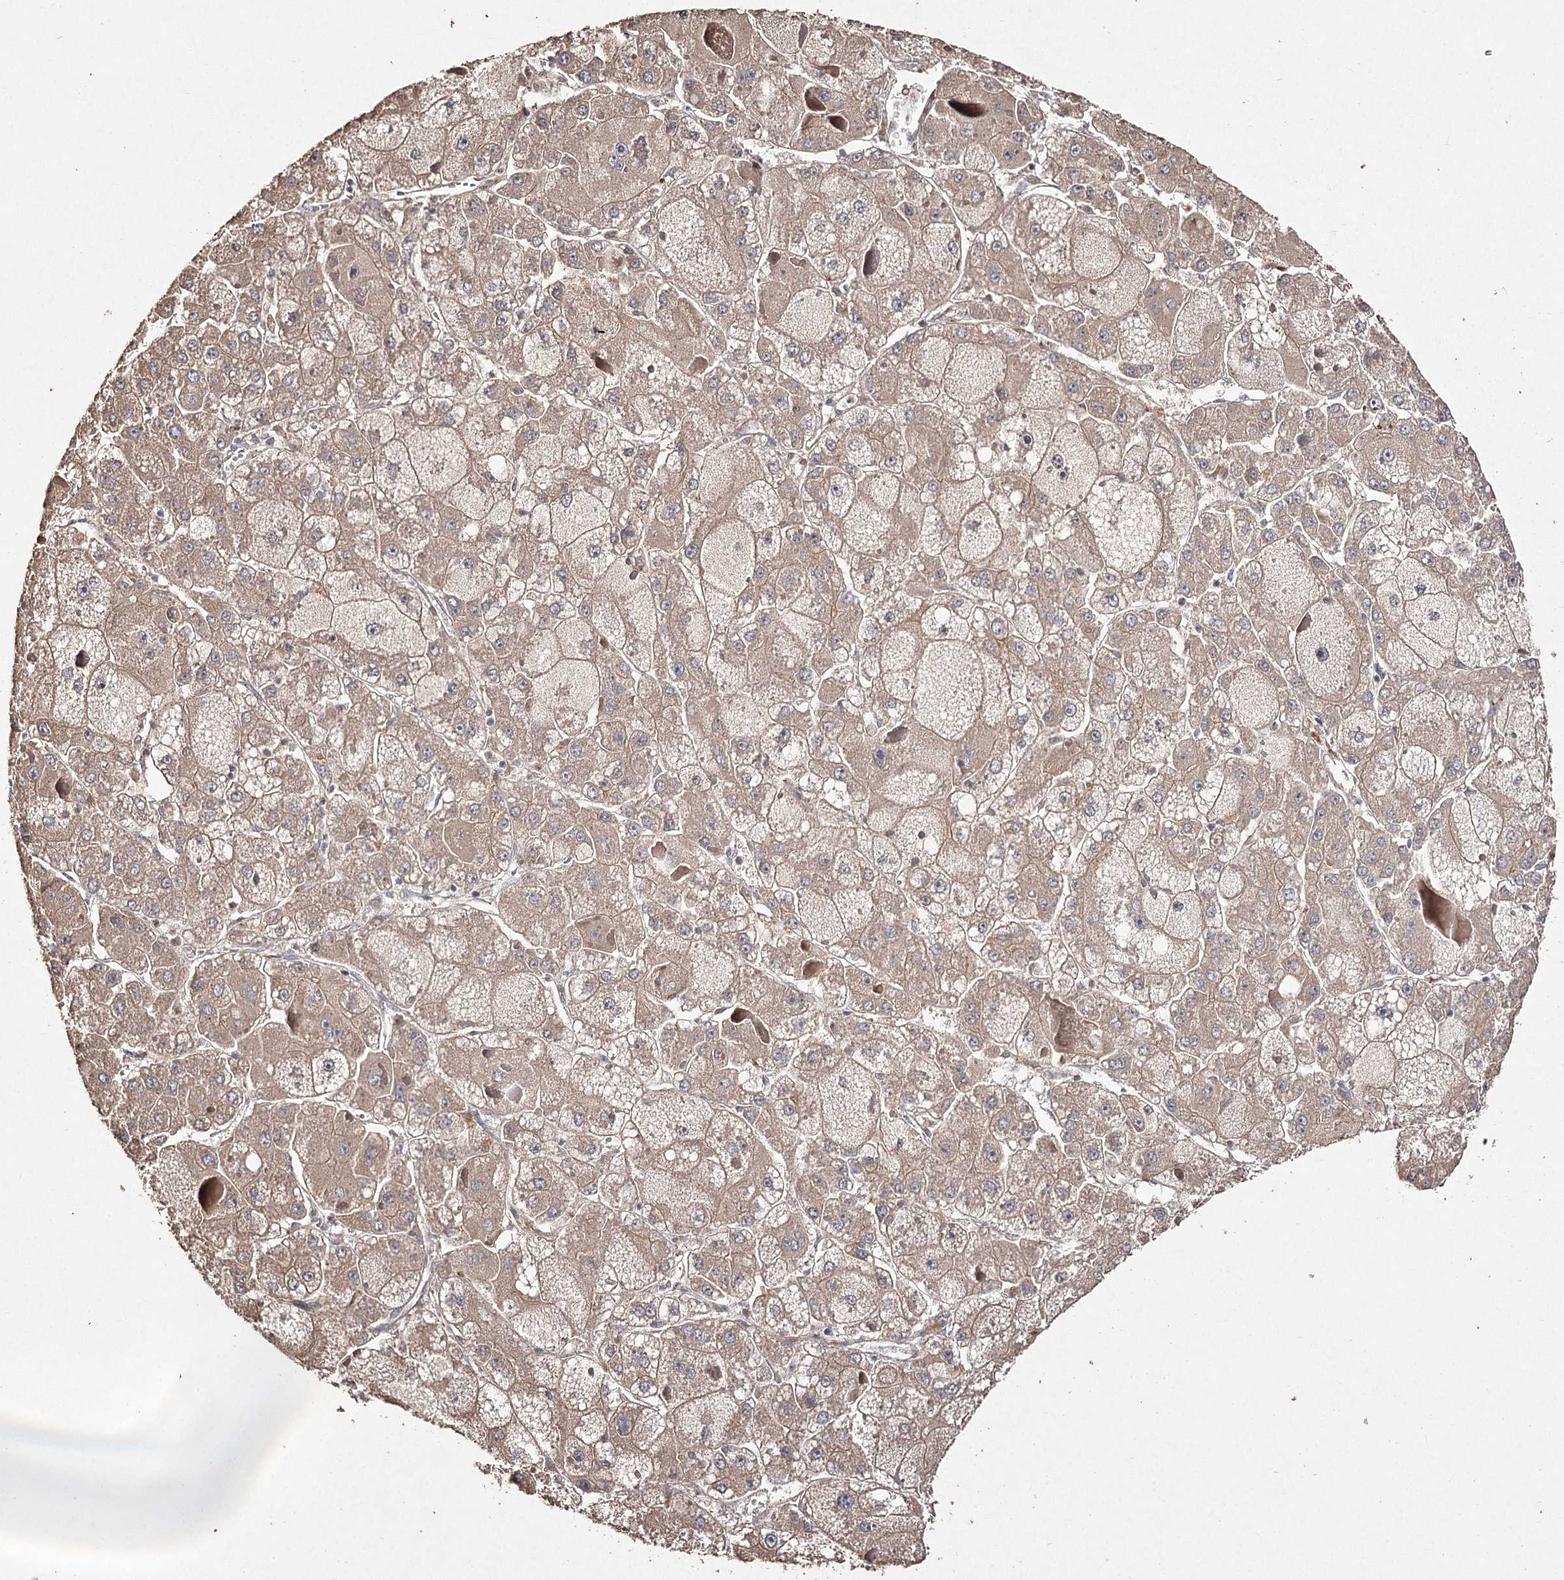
{"staining": {"intensity": "moderate", "quantity": ">75%", "location": "cytoplasmic/membranous"}, "tissue": "liver cancer", "cell_type": "Tumor cells", "image_type": "cancer", "snomed": [{"axis": "morphology", "description": "Carcinoma, Hepatocellular, NOS"}, {"axis": "topography", "description": "Liver"}], "caption": "Moderate cytoplasmic/membranous staining is seen in about >75% of tumor cells in liver cancer (hepatocellular carcinoma).", "gene": "FANCL", "patient": {"sex": "female", "age": 73}}